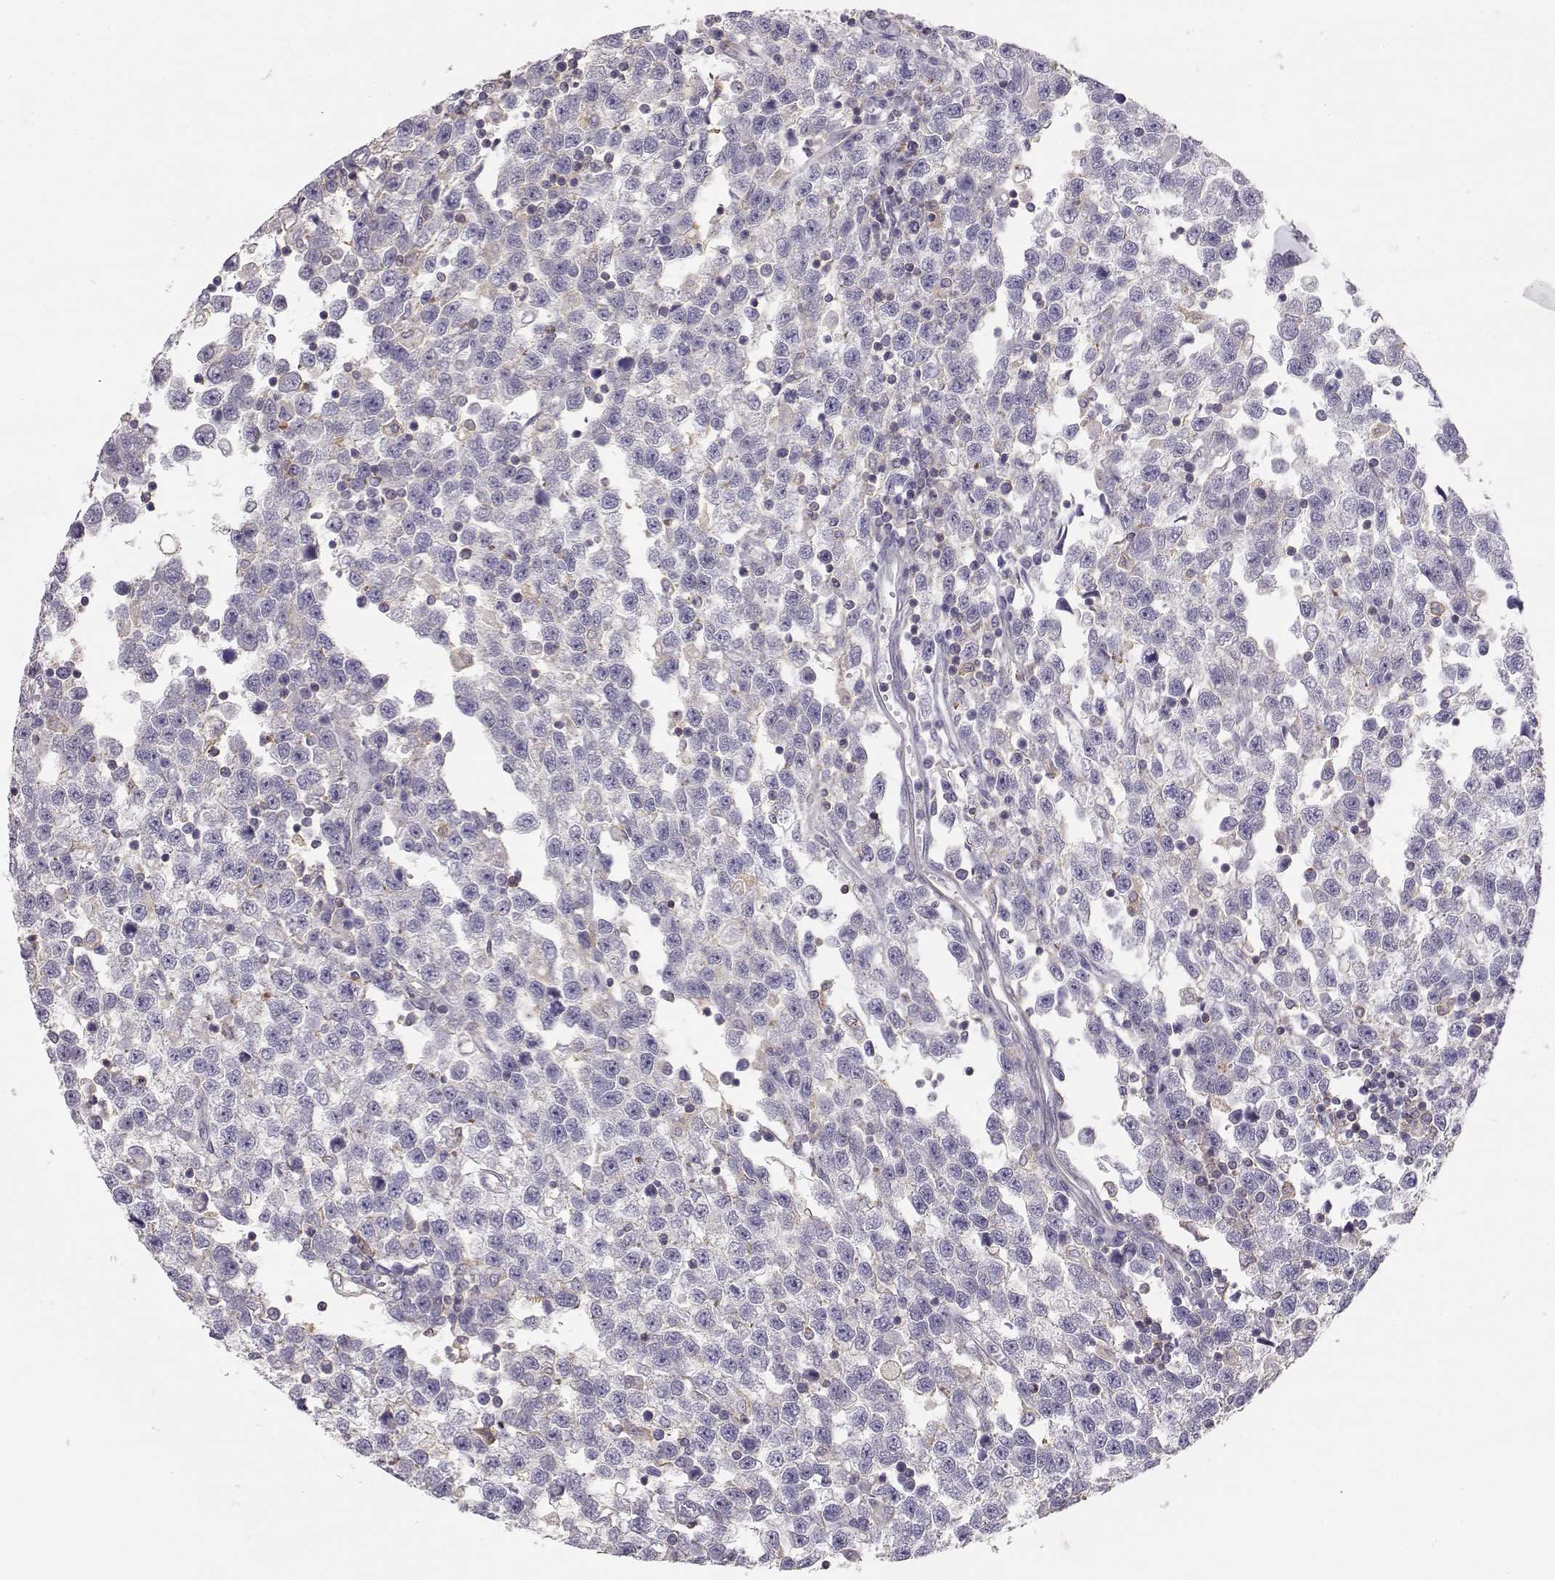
{"staining": {"intensity": "negative", "quantity": "none", "location": "none"}, "tissue": "testis cancer", "cell_type": "Tumor cells", "image_type": "cancer", "snomed": [{"axis": "morphology", "description": "Seminoma, NOS"}, {"axis": "topography", "description": "Testis"}], "caption": "A high-resolution image shows immunohistochemistry (IHC) staining of seminoma (testis), which reveals no significant expression in tumor cells. The staining is performed using DAB brown chromogen with nuclei counter-stained in using hematoxylin.", "gene": "DAPL1", "patient": {"sex": "male", "age": 34}}